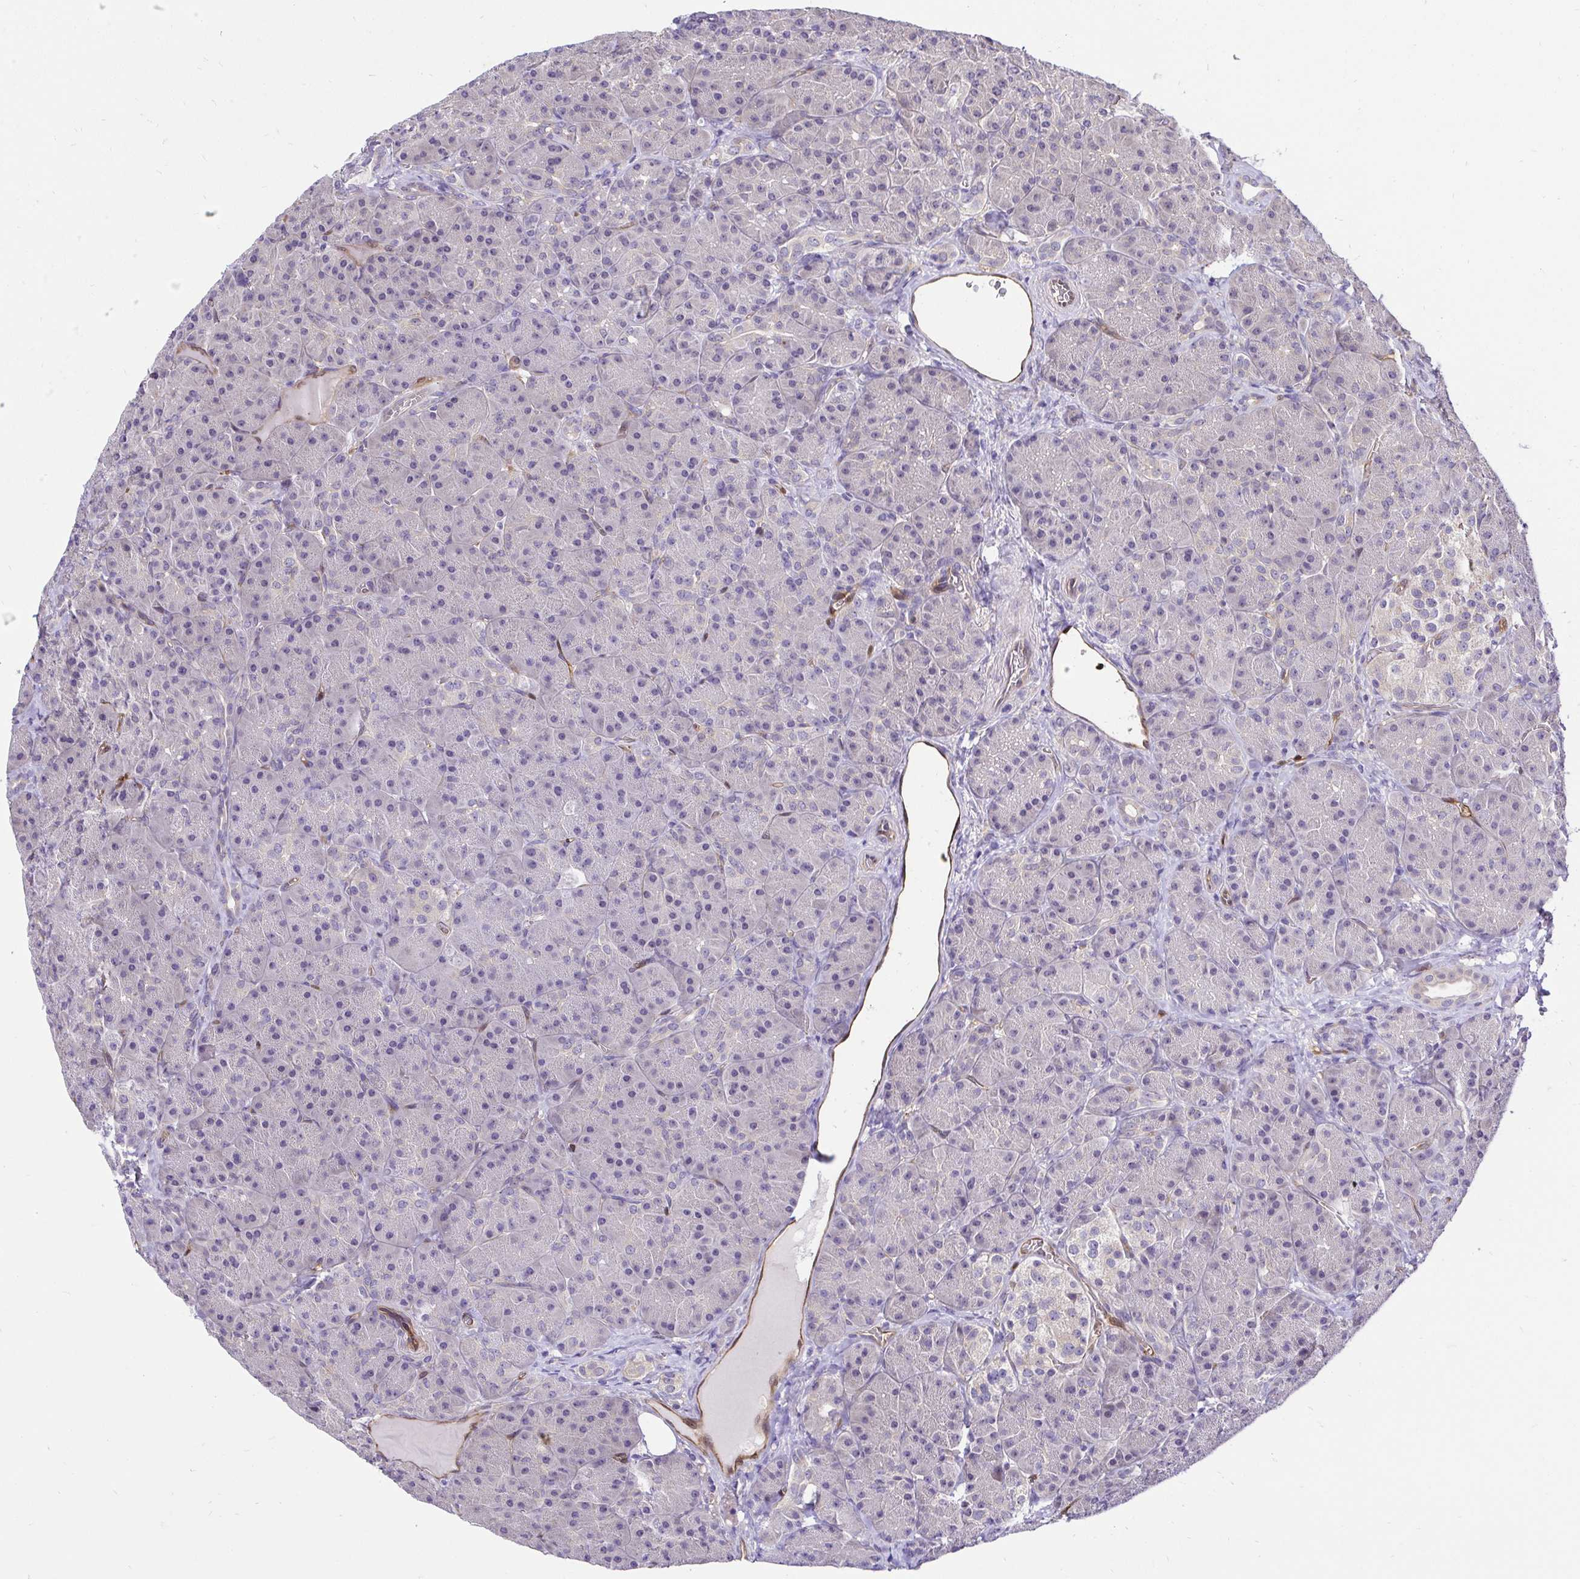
{"staining": {"intensity": "weak", "quantity": "<25%", "location": "cytoplasmic/membranous"}, "tissue": "pancreas", "cell_type": "Exocrine glandular cells", "image_type": "normal", "snomed": [{"axis": "morphology", "description": "Normal tissue, NOS"}, {"axis": "topography", "description": "Pancreas"}], "caption": "The immunohistochemistry image has no significant staining in exocrine glandular cells of pancreas. Nuclei are stained in blue.", "gene": "CCDC122", "patient": {"sex": "male", "age": 57}}